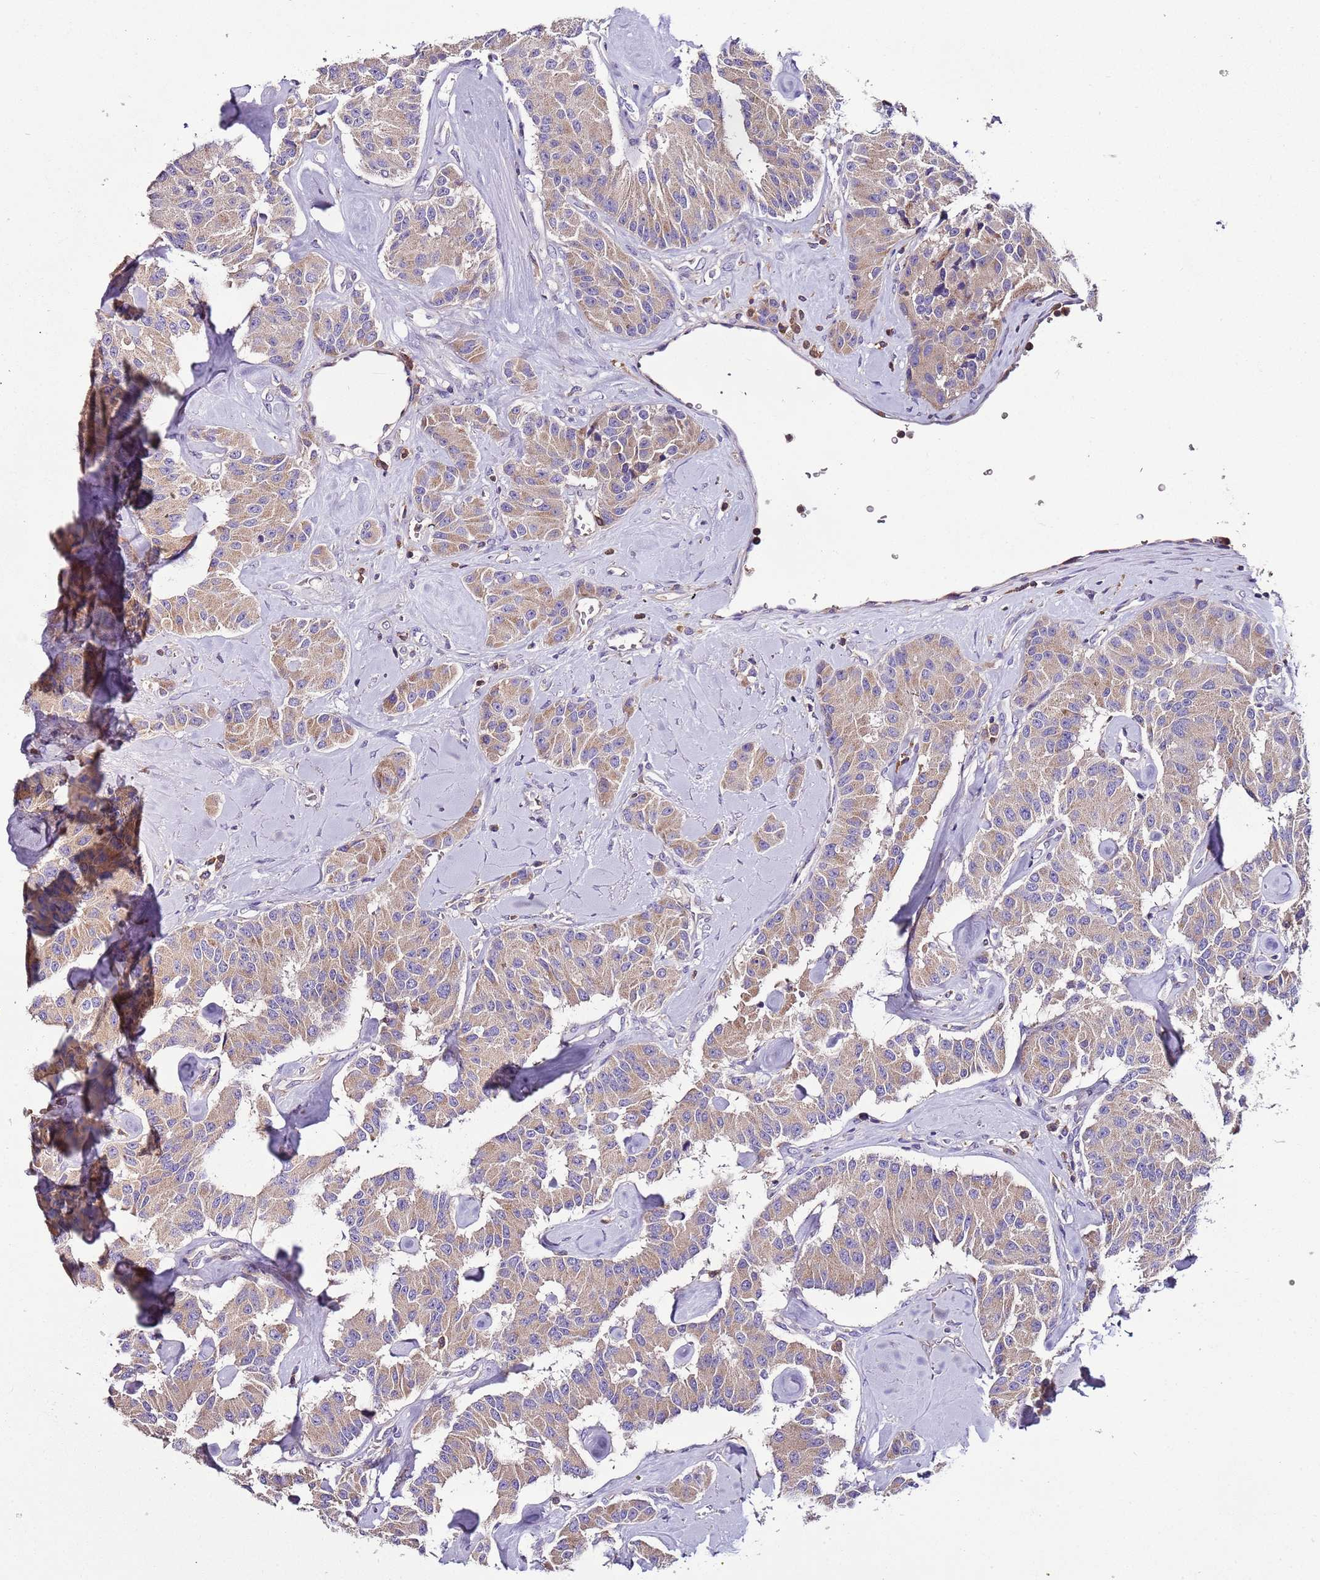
{"staining": {"intensity": "weak", "quantity": ">75%", "location": "cytoplasmic/membranous"}, "tissue": "carcinoid", "cell_type": "Tumor cells", "image_type": "cancer", "snomed": [{"axis": "morphology", "description": "Carcinoid, malignant, NOS"}, {"axis": "topography", "description": "Pancreas"}], "caption": "Carcinoid tissue reveals weak cytoplasmic/membranous staining in approximately >75% of tumor cells, visualized by immunohistochemistry.", "gene": "IGIP", "patient": {"sex": "male", "age": 41}}